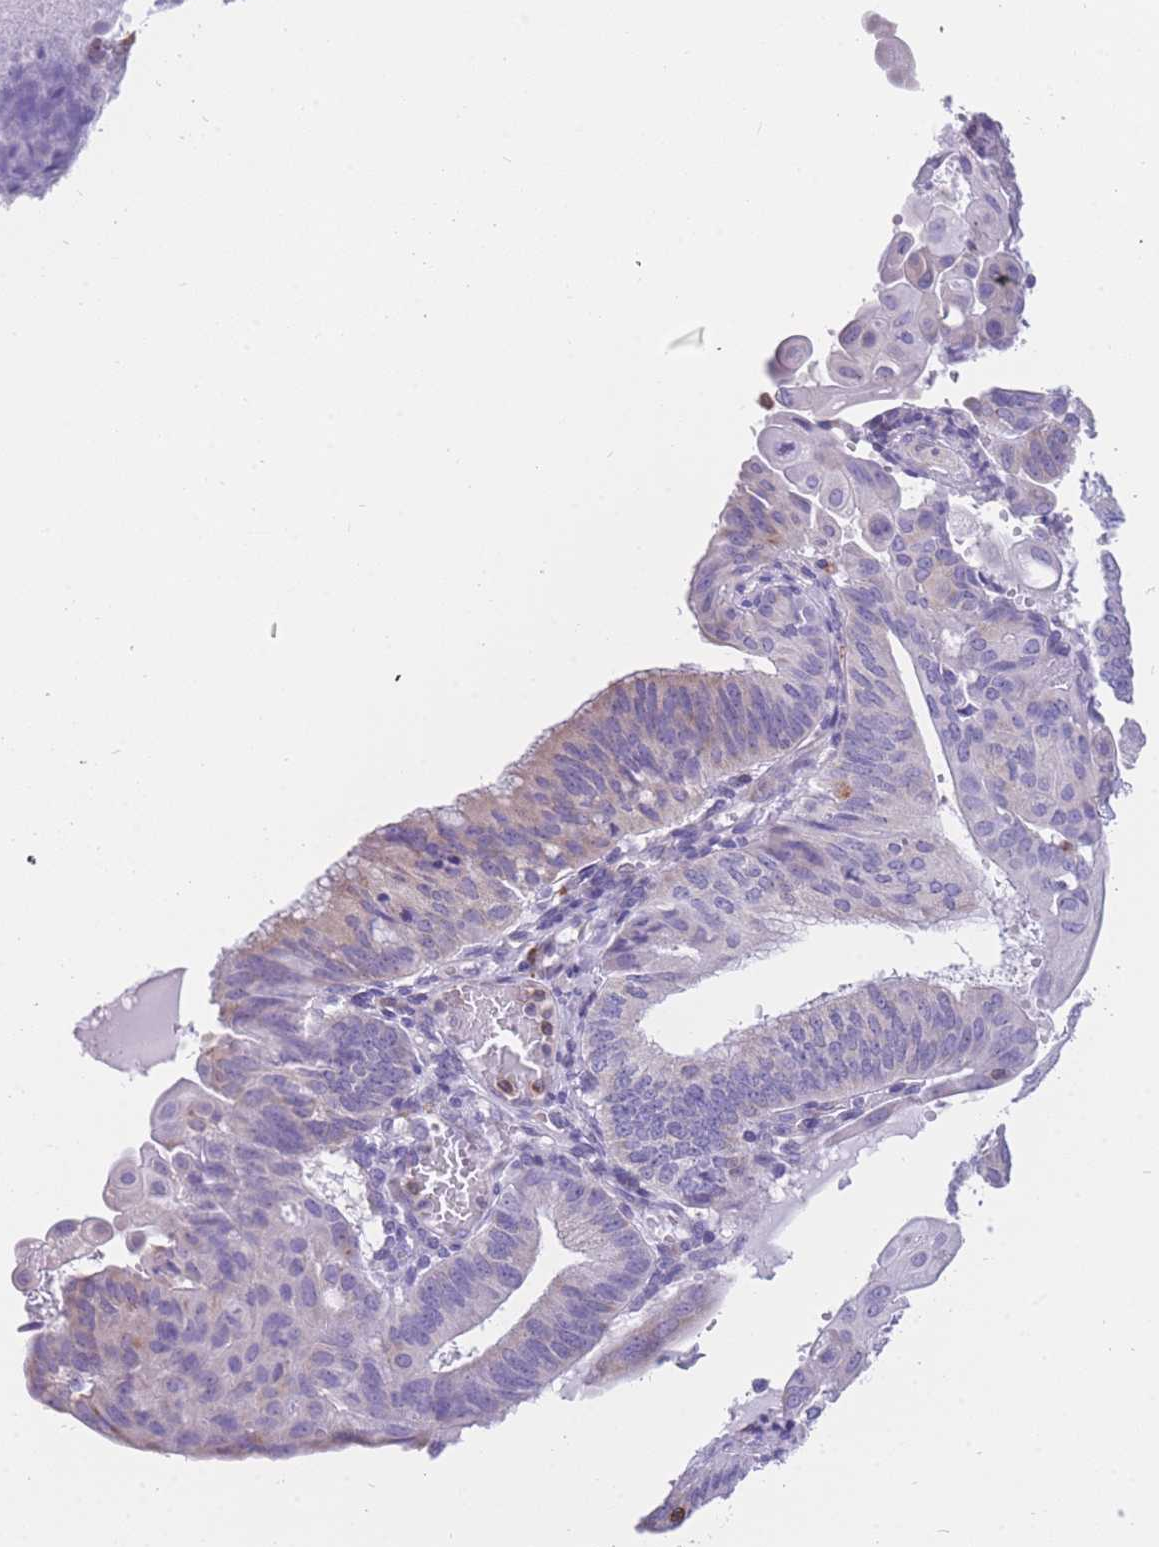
{"staining": {"intensity": "weak", "quantity": "<25%", "location": "cytoplasmic/membranous"}, "tissue": "endometrial cancer", "cell_type": "Tumor cells", "image_type": "cancer", "snomed": [{"axis": "morphology", "description": "Adenocarcinoma, NOS"}, {"axis": "topography", "description": "Endometrium"}], "caption": "Endometrial adenocarcinoma stained for a protein using IHC displays no positivity tumor cells.", "gene": "ZNF662", "patient": {"sex": "female", "age": 49}}